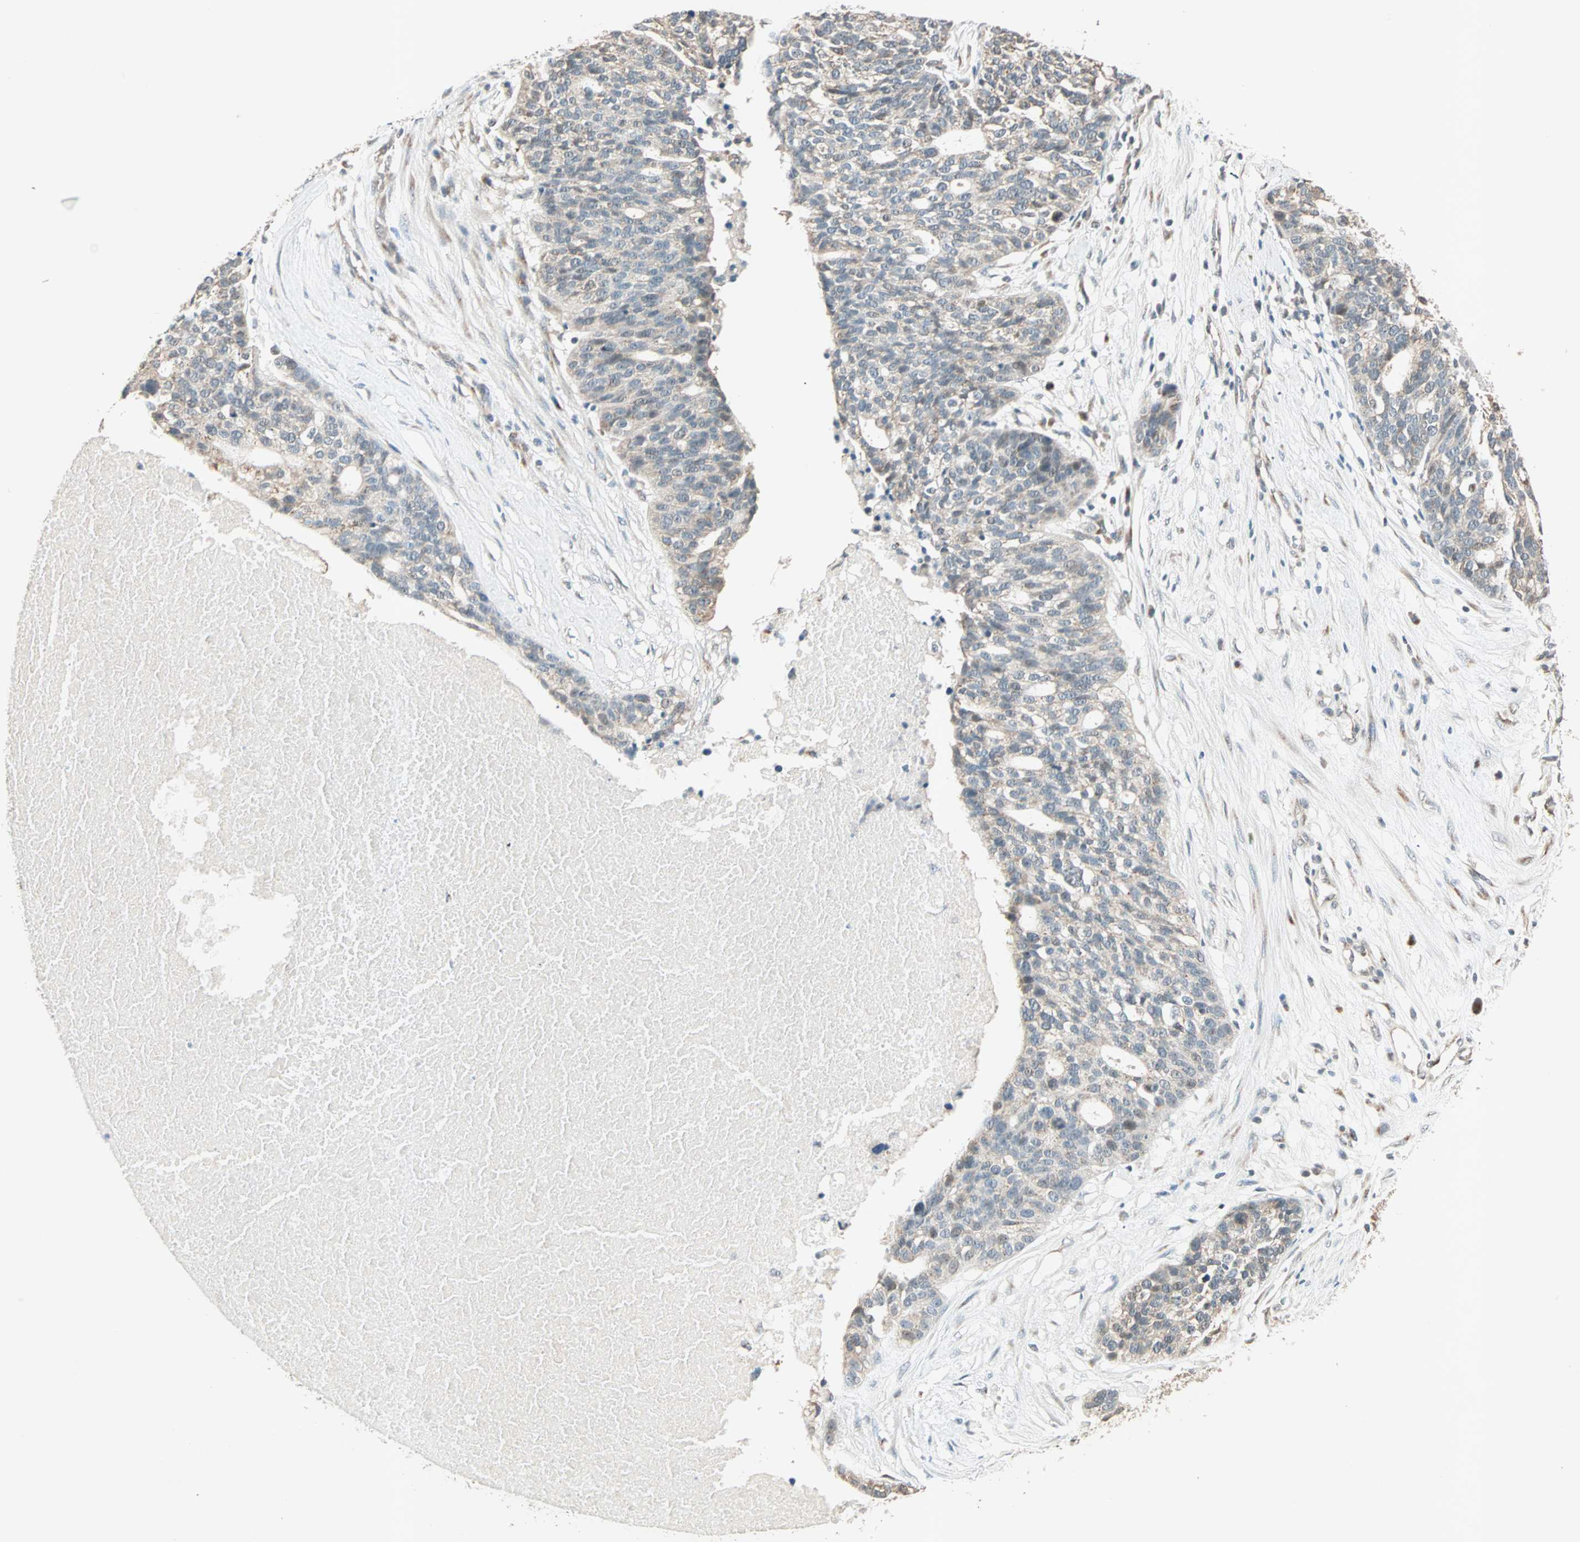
{"staining": {"intensity": "weak", "quantity": "<25%", "location": "cytoplasmic/membranous"}, "tissue": "ovarian cancer", "cell_type": "Tumor cells", "image_type": "cancer", "snomed": [{"axis": "morphology", "description": "Cystadenocarcinoma, serous, NOS"}, {"axis": "topography", "description": "Ovary"}], "caption": "Immunohistochemistry of ovarian serous cystadenocarcinoma demonstrates no expression in tumor cells. Nuclei are stained in blue.", "gene": "PRDM2", "patient": {"sex": "female", "age": 59}}